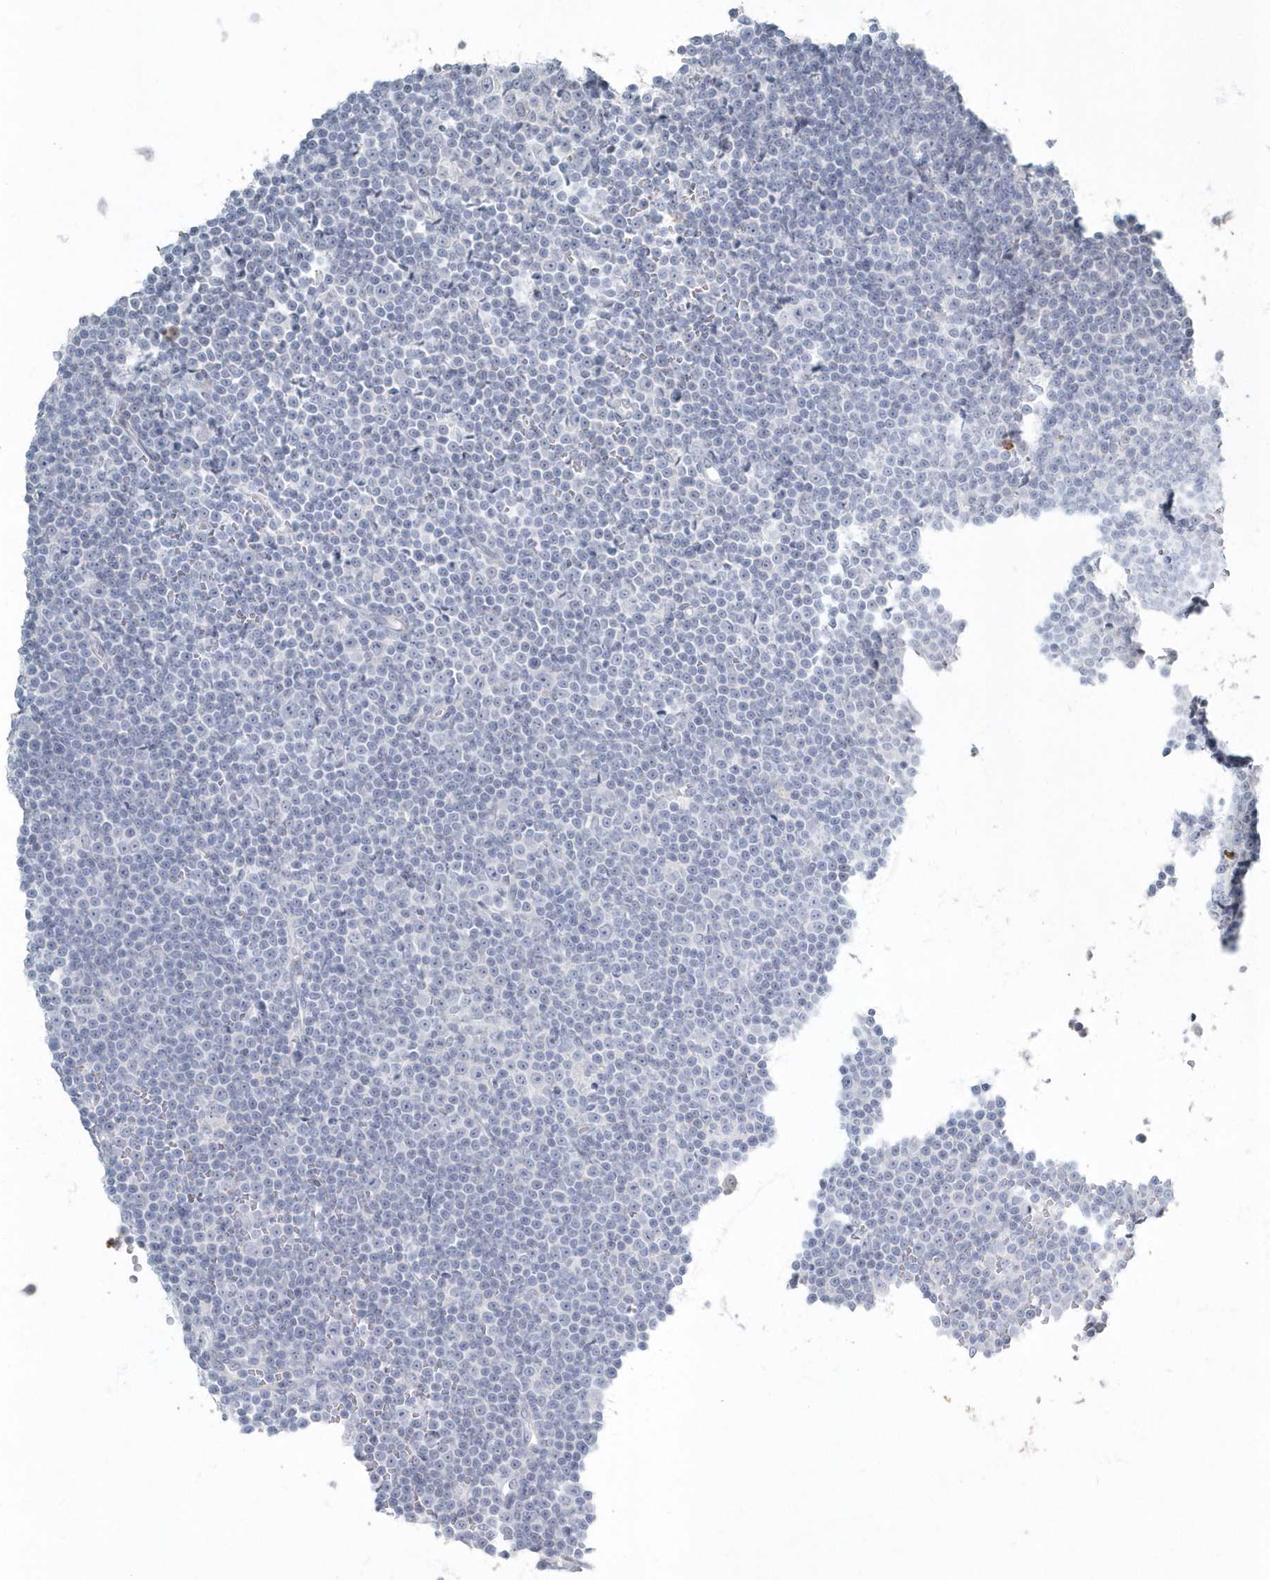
{"staining": {"intensity": "negative", "quantity": "none", "location": "none"}, "tissue": "lymphoma", "cell_type": "Tumor cells", "image_type": "cancer", "snomed": [{"axis": "morphology", "description": "Malignant lymphoma, non-Hodgkin's type, Low grade"}, {"axis": "topography", "description": "Lymph node"}], "caption": "Tumor cells show no significant protein positivity in malignant lymphoma, non-Hodgkin's type (low-grade). (Stains: DAB IHC with hematoxylin counter stain, Microscopy: brightfield microscopy at high magnification).", "gene": "MYOT", "patient": {"sex": "female", "age": 67}}